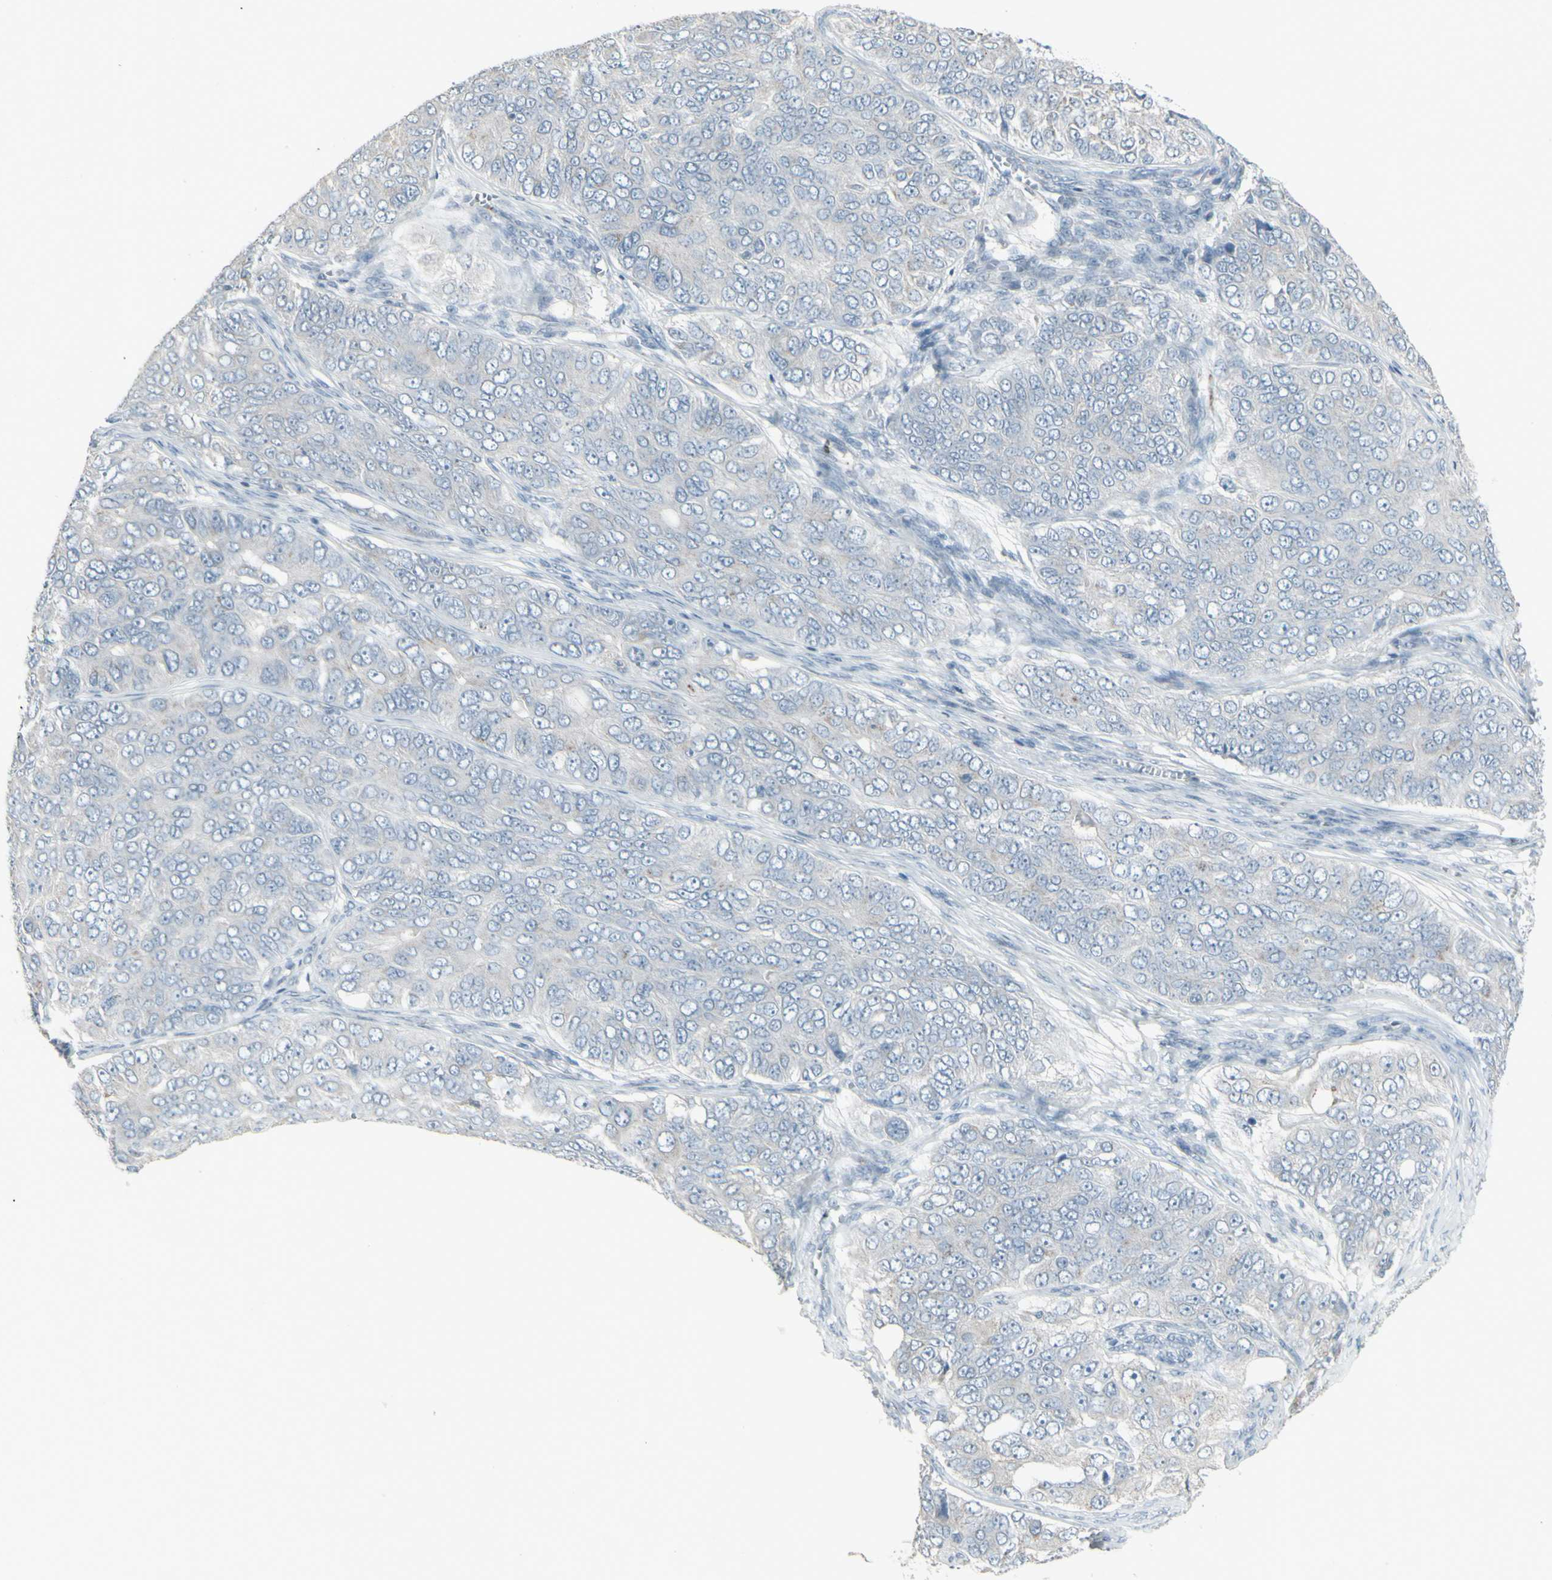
{"staining": {"intensity": "weak", "quantity": "<25%", "location": "cytoplasmic/membranous"}, "tissue": "ovarian cancer", "cell_type": "Tumor cells", "image_type": "cancer", "snomed": [{"axis": "morphology", "description": "Carcinoma, endometroid"}, {"axis": "topography", "description": "Ovary"}], "caption": "The micrograph shows no significant positivity in tumor cells of endometroid carcinoma (ovarian). The staining is performed using DAB (3,3'-diaminobenzidine) brown chromogen with nuclei counter-stained in using hematoxylin.", "gene": "CD79B", "patient": {"sex": "female", "age": 51}}